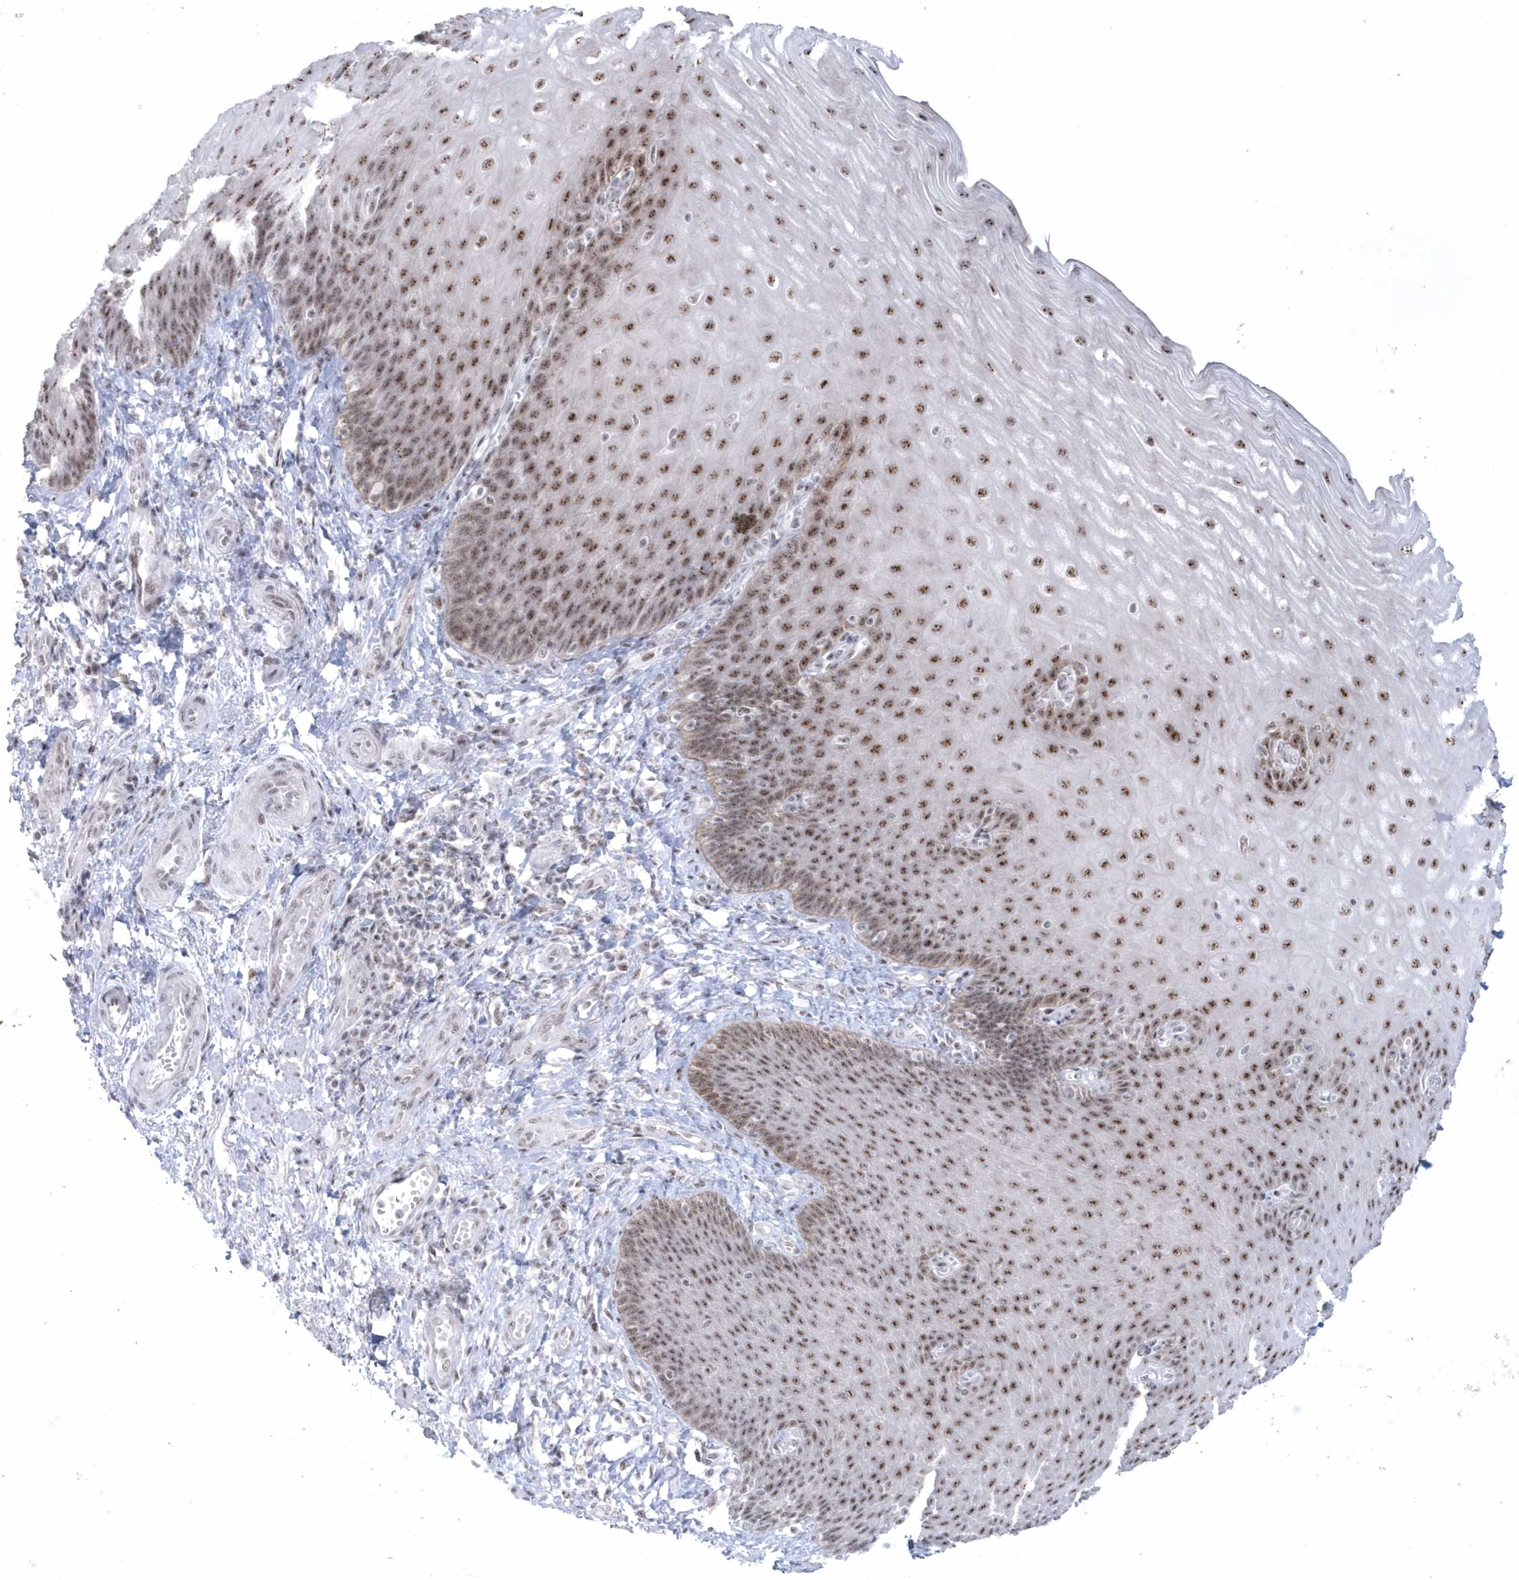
{"staining": {"intensity": "moderate", "quantity": ">75%", "location": "nuclear"}, "tissue": "esophagus", "cell_type": "Squamous epithelial cells", "image_type": "normal", "snomed": [{"axis": "morphology", "description": "Normal tissue, NOS"}, {"axis": "topography", "description": "Esophagus"}], "caption": "This is an image of IHC staining of normal esophagus, which shows moderate positivity in the nuclear of squamous epithelial cells.", "gene": "KDM6B", "patient": {"sex": "male", "age": 54}}